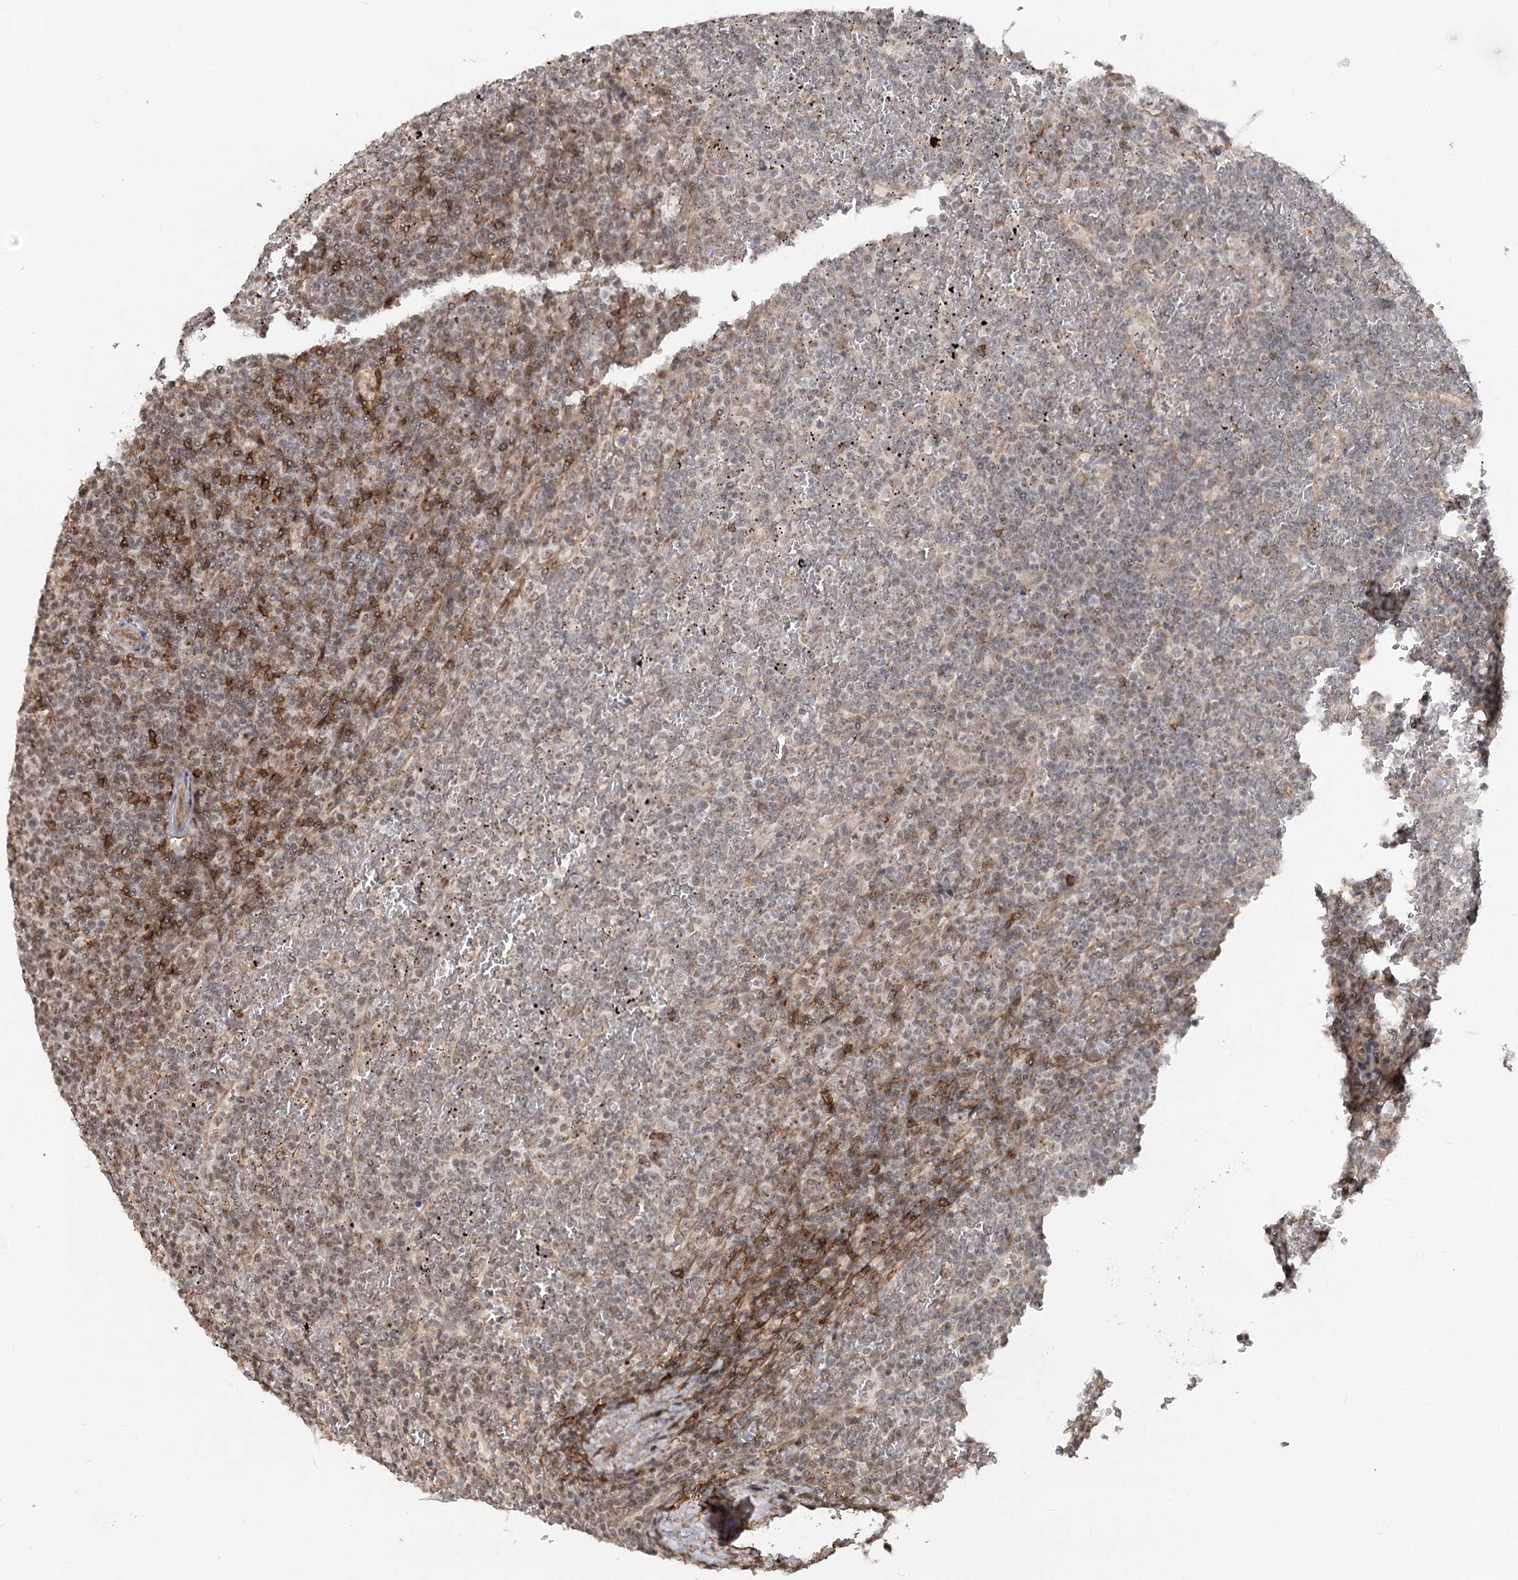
{"staining": {"intensity": "weak", "quantity": "25%-75%", "location": "nuclear"}, "tissue": "lymphoma", "cell_type": "Tumor cells", "image_type": "cancer", "snomed": [{"axis": "morphology", "description": "Malignant lymphoma, non-Hodgkin's type, Low grade"}, {"axis": "topography", "description": "Spleen"}], "caption": "Immunohistochemistry of malignant lymphoma, non-Hodgkin's type (low-grade) shows low levels of weak nuclear staining in about 25%-75% of tumor cells. The staining was performed using DAB (3,3'-diaminobenzidine), with brown indicating positive protein expression. Nuclei are stained blue with hematoxylin.", "gene": "GNL3L", "patient": {"sex": "female", "age": 19}}